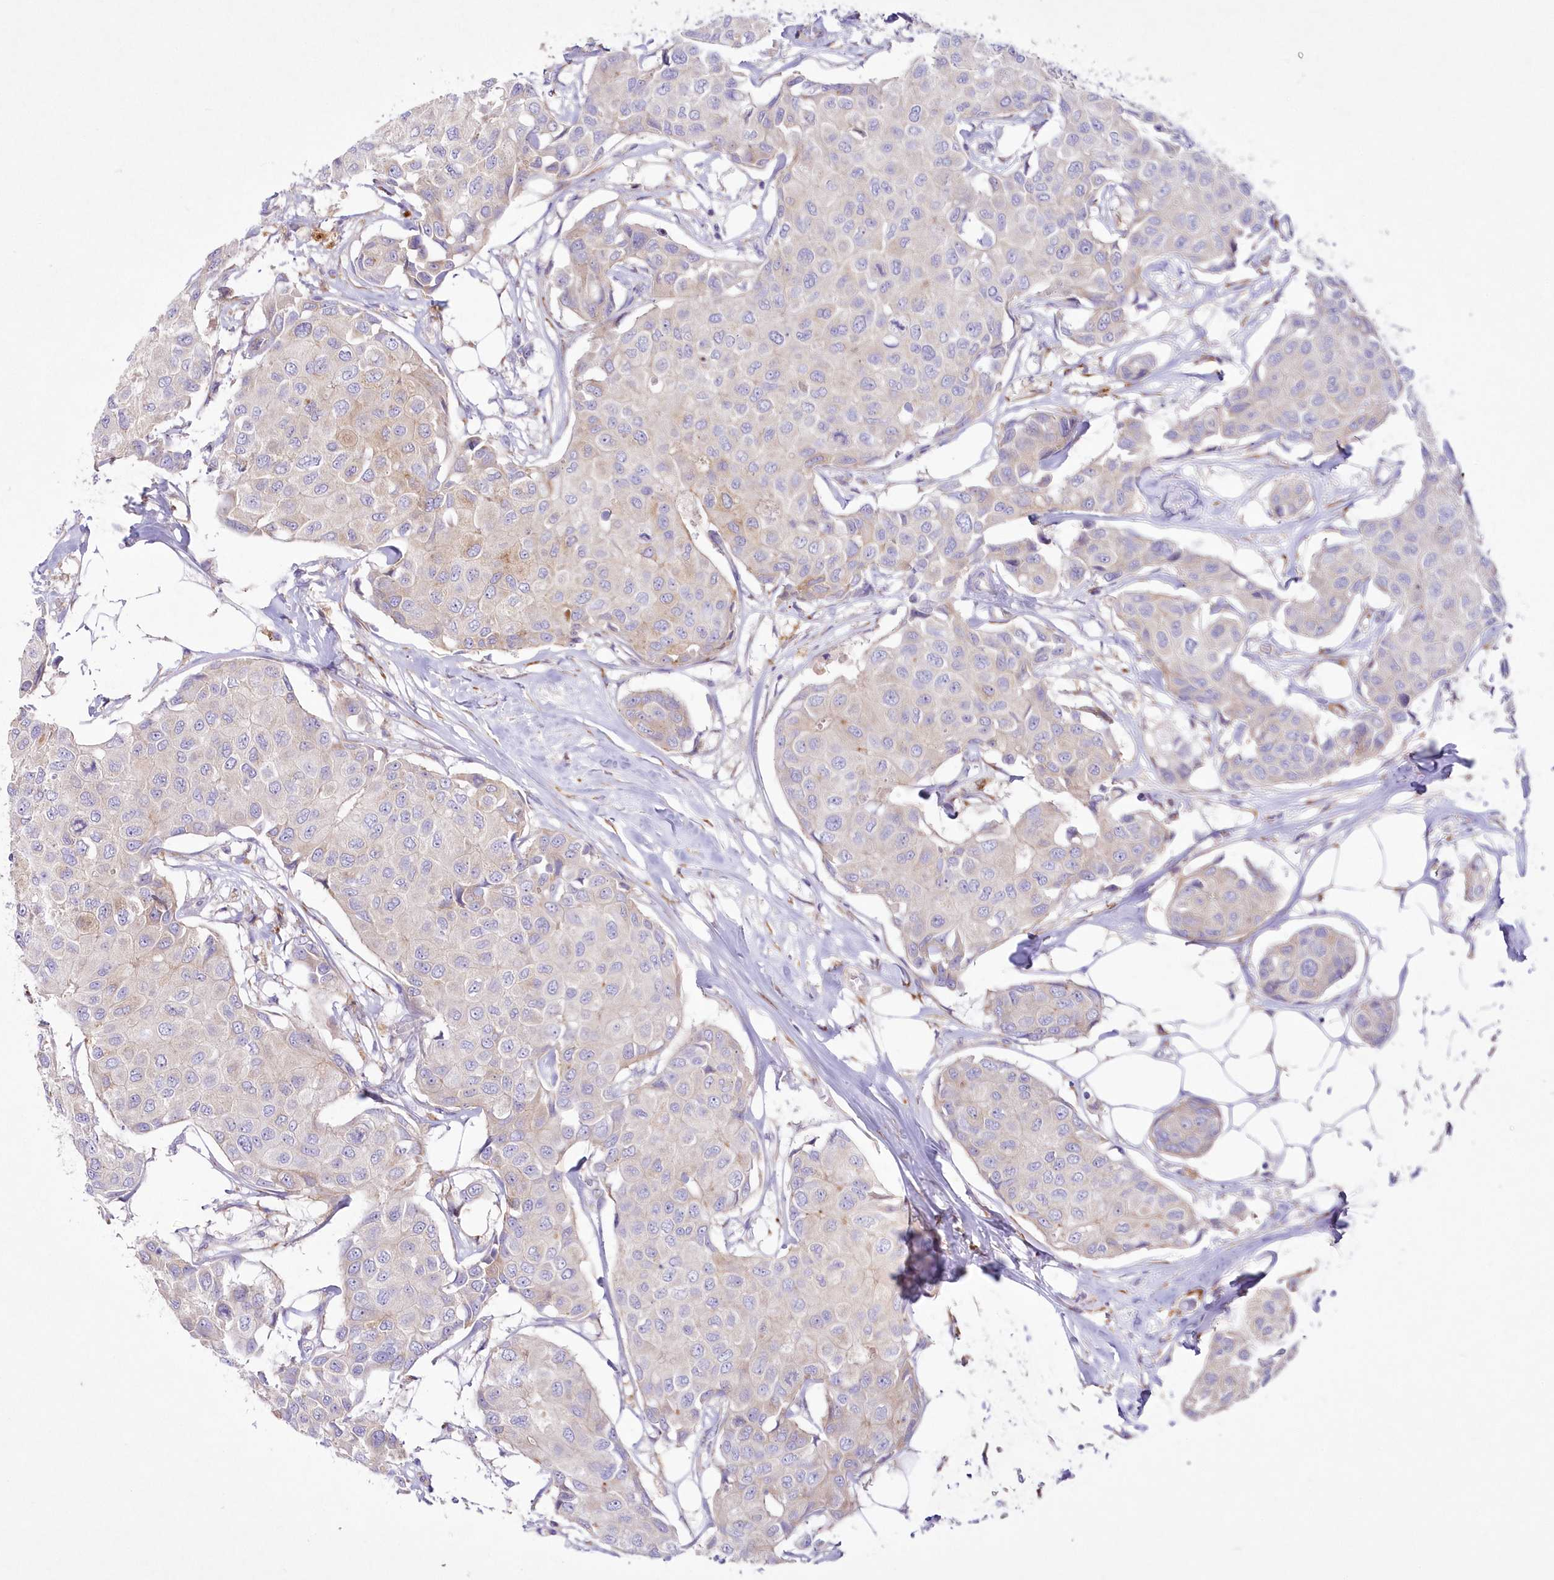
{"staining": {"intensity": "weak", "quantity": "<25%", "location": "cytoplasmic/membranous"}, "tissue": "breast cancer", "cell_type": "Tumor cells", "image_type": "cancer", "snomed": [{"axis": "morphology", "description": "Duct carcinoma"}, {"axis": "topography", "description": "Breast"}], "caption": "Tumor cells are negative for protein expression in human breast cancer. (DAB (3,3'-diaminobenzidine) IHC with hematoxylin counter stain).", "gene": "ARFGEF3", "patient": {"sex": "female", "age": 80}}